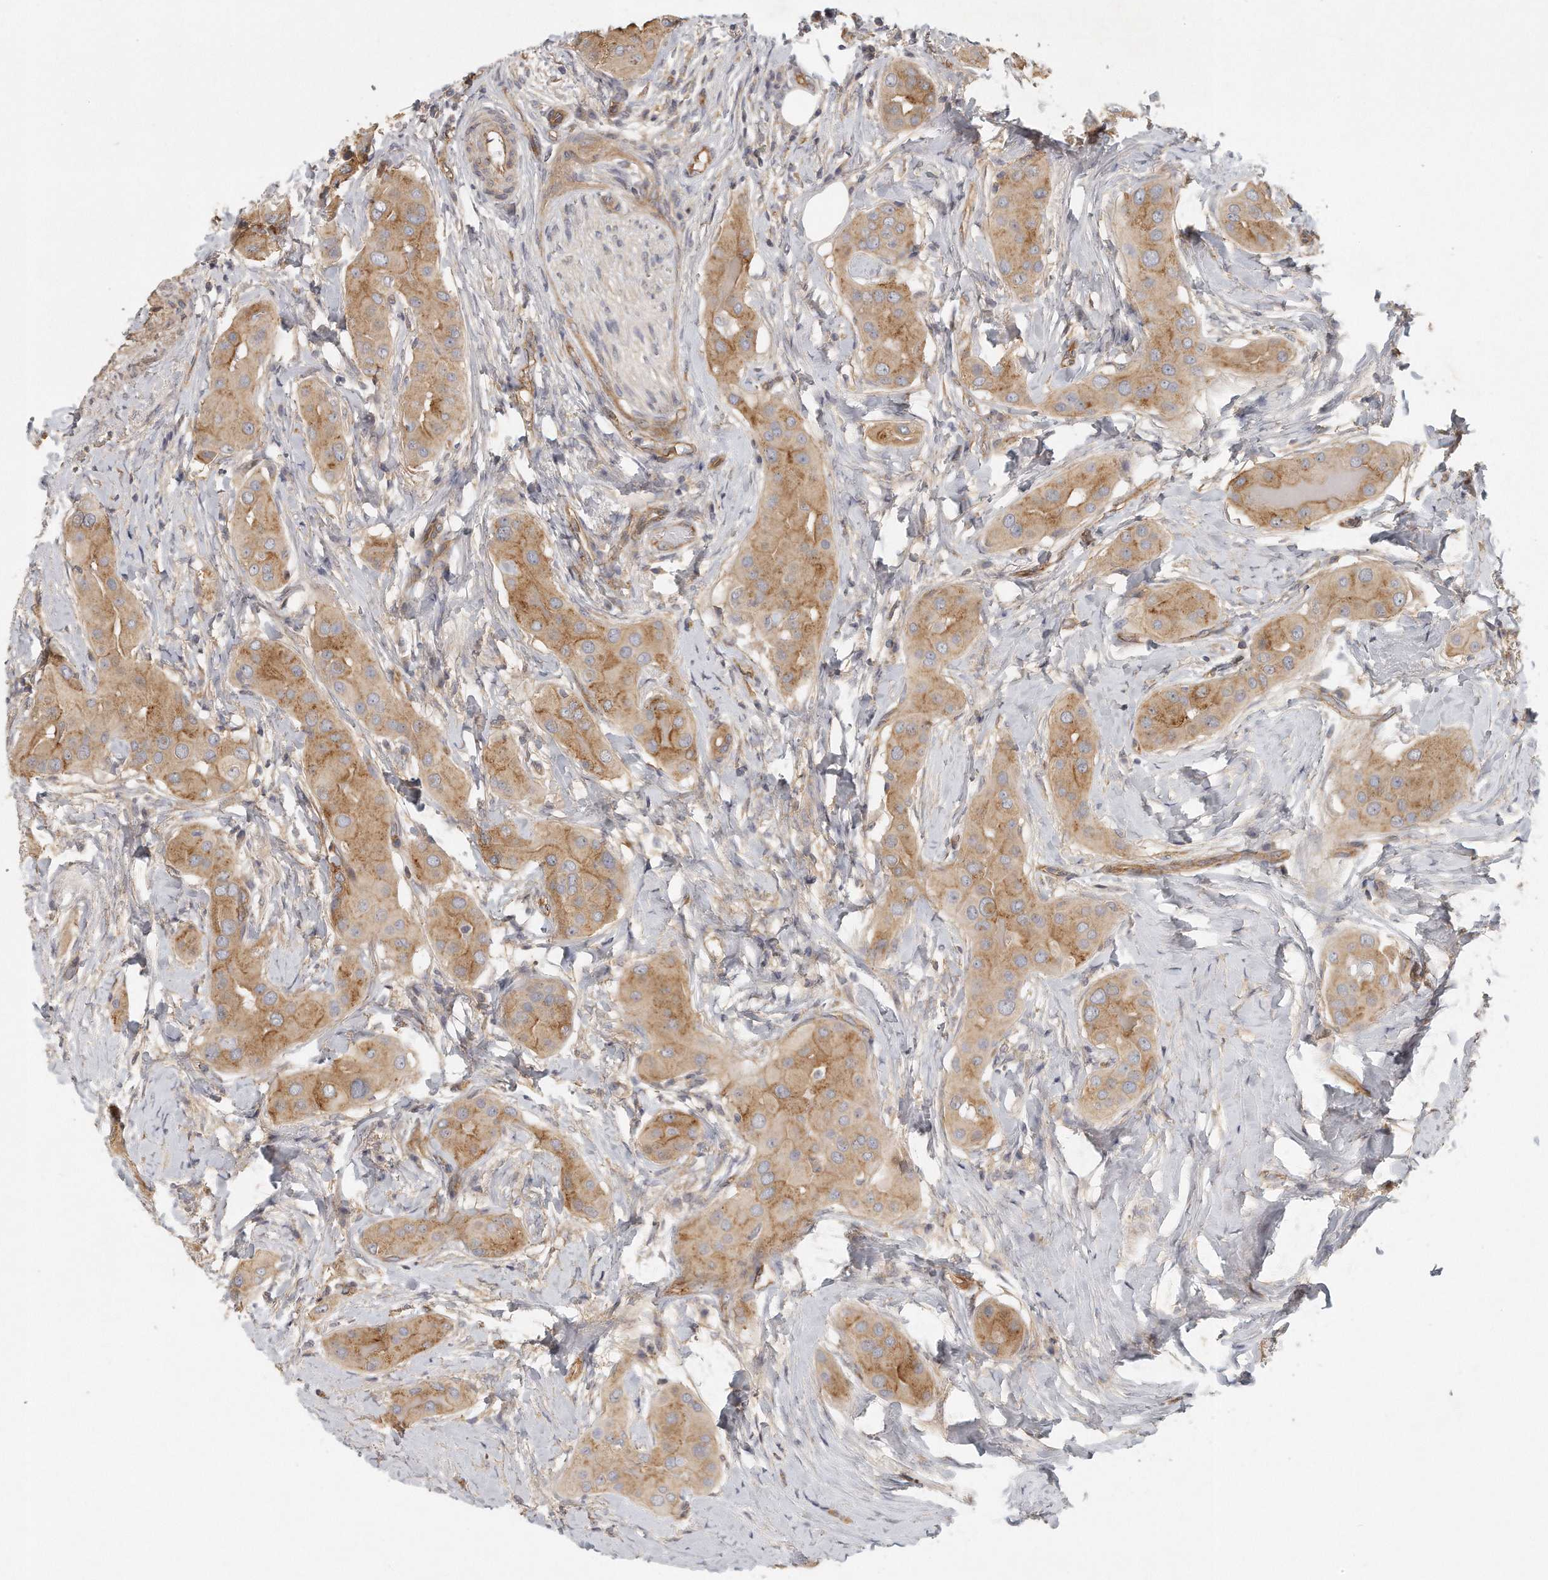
{"staining": {"intensity": "moderate", "quantity": ">75%", "location": "cytoplasmic/membranous"}, "tissue": "thyroid cancer", "cell_type": "Tumor cells", "image_type": "cancer", "snomed": [{"axis": "morphology", "description": "Papillary adenocarcinoma, NOS"}, {"axis": "topography", "description": "Thyroid gland"}], "caption": "Immunohistochemistry (IHC) of human papillary adenocarcinoma (thyroid) shows medium levels of moderate cytoplasmic/membranous expression in about >75% of tumor cells. Using DAB (brown) and hematoxylin (blue) stains, captured at high magnification using brightfield microscopy.", "gene": "MTERF4", "patient": {"sex": "male", "age": 33}}